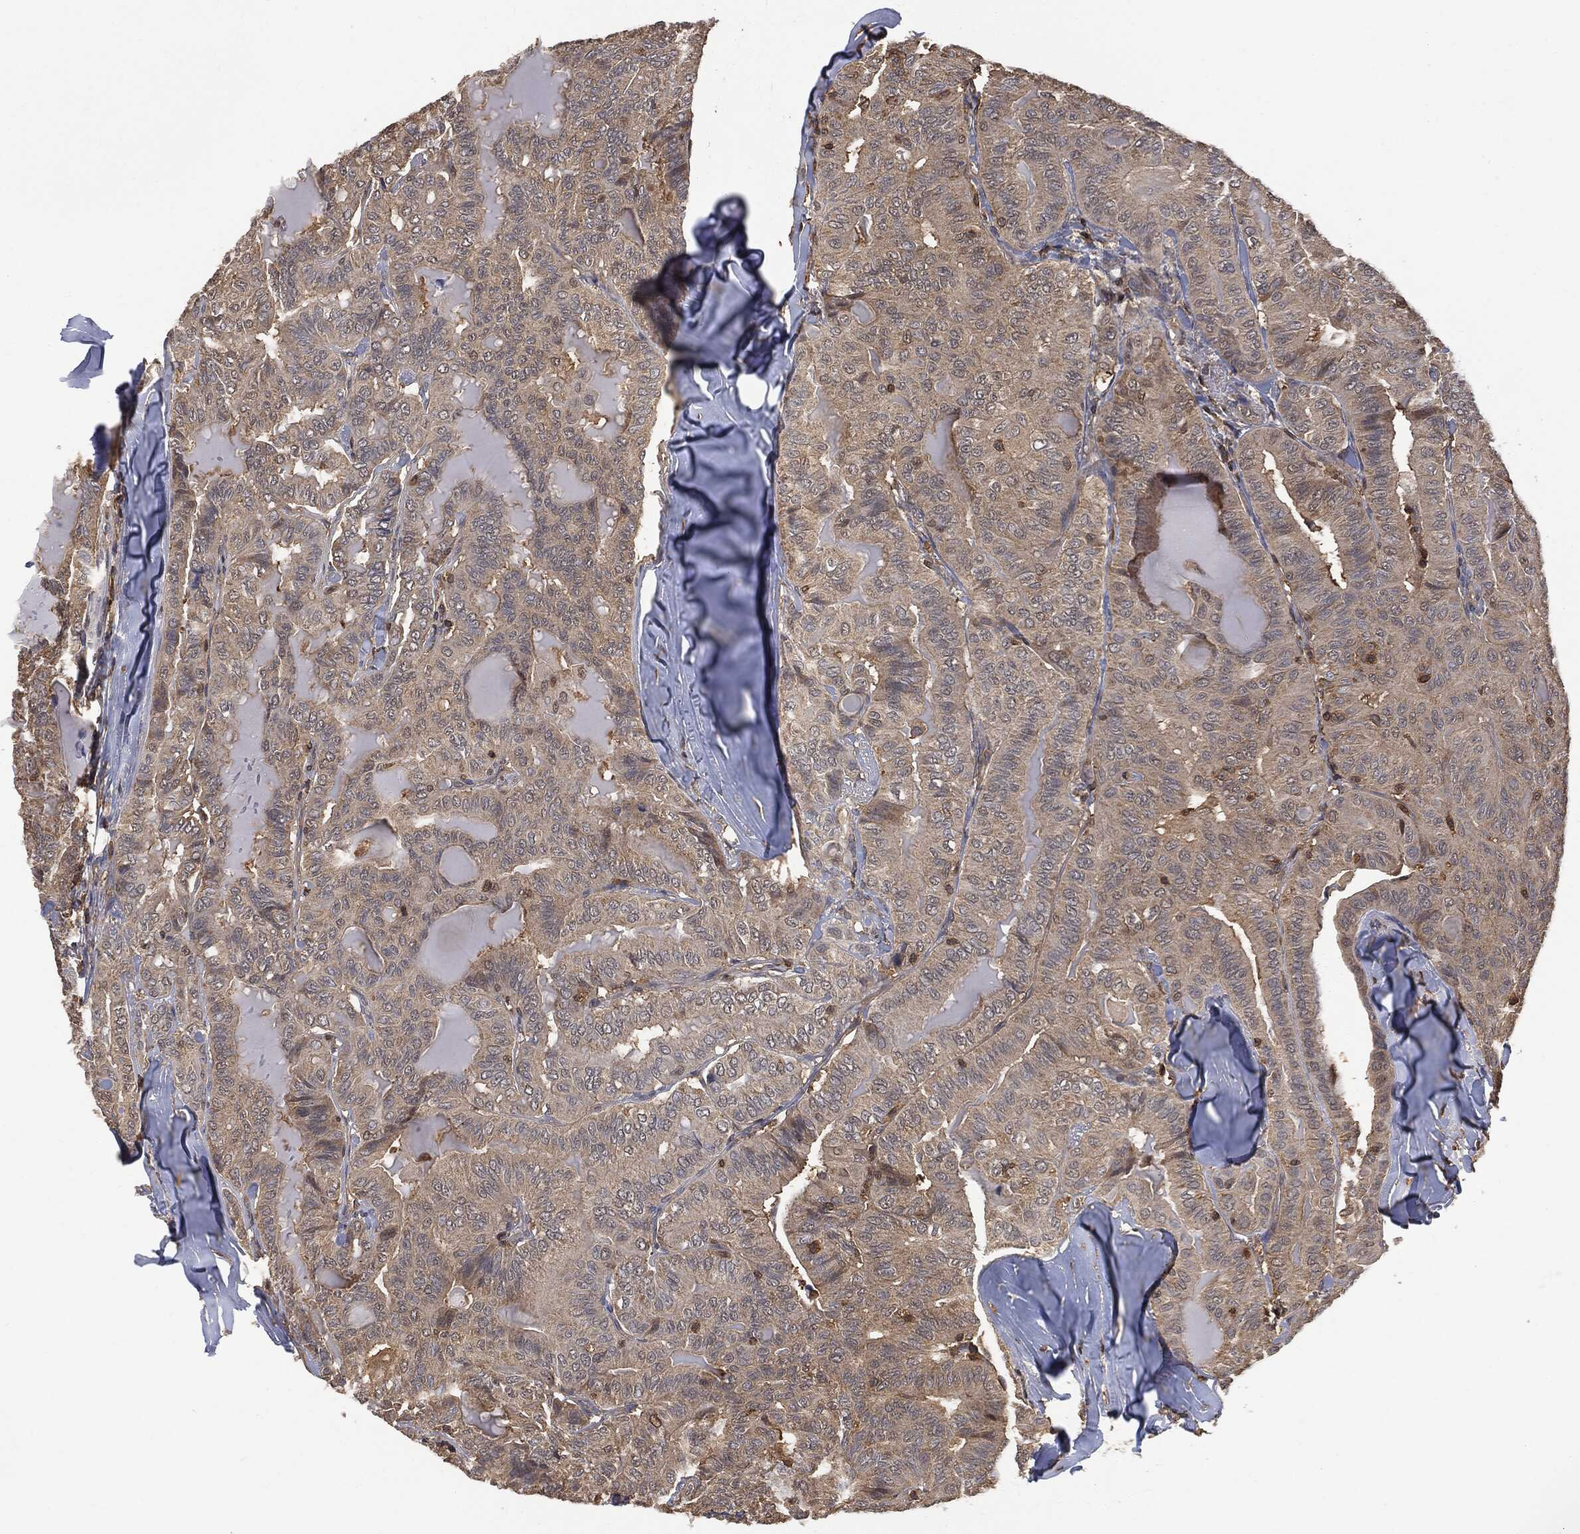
{"staining": {"intensity": "weak", "quantity": "25%-75%", "location": "cytoplasmic/membranous"}, "tissue": "thyroid cancer", "cell_type": "Tumor cells", "image_type": "cancer", "snomed": [{"axis": "morphology", "description": "Papillary adenocarcinoma, NOS"}, {"axis": "topography", "description": "Thyroid gland"}], "caption": "Immunohistochemistry (IHC) histopathology image of neoplastic tissue: thyroid papillary adenocarcinoma stained using IHC exhibits low levels of weak protein expression localized specifically in the cytoplasmic/membranous of tumor cells, appearing as a cytoplasmic/membranous brown color.", "gene": "PSMB10", "patient": {"sex": "female", "age": 68}}